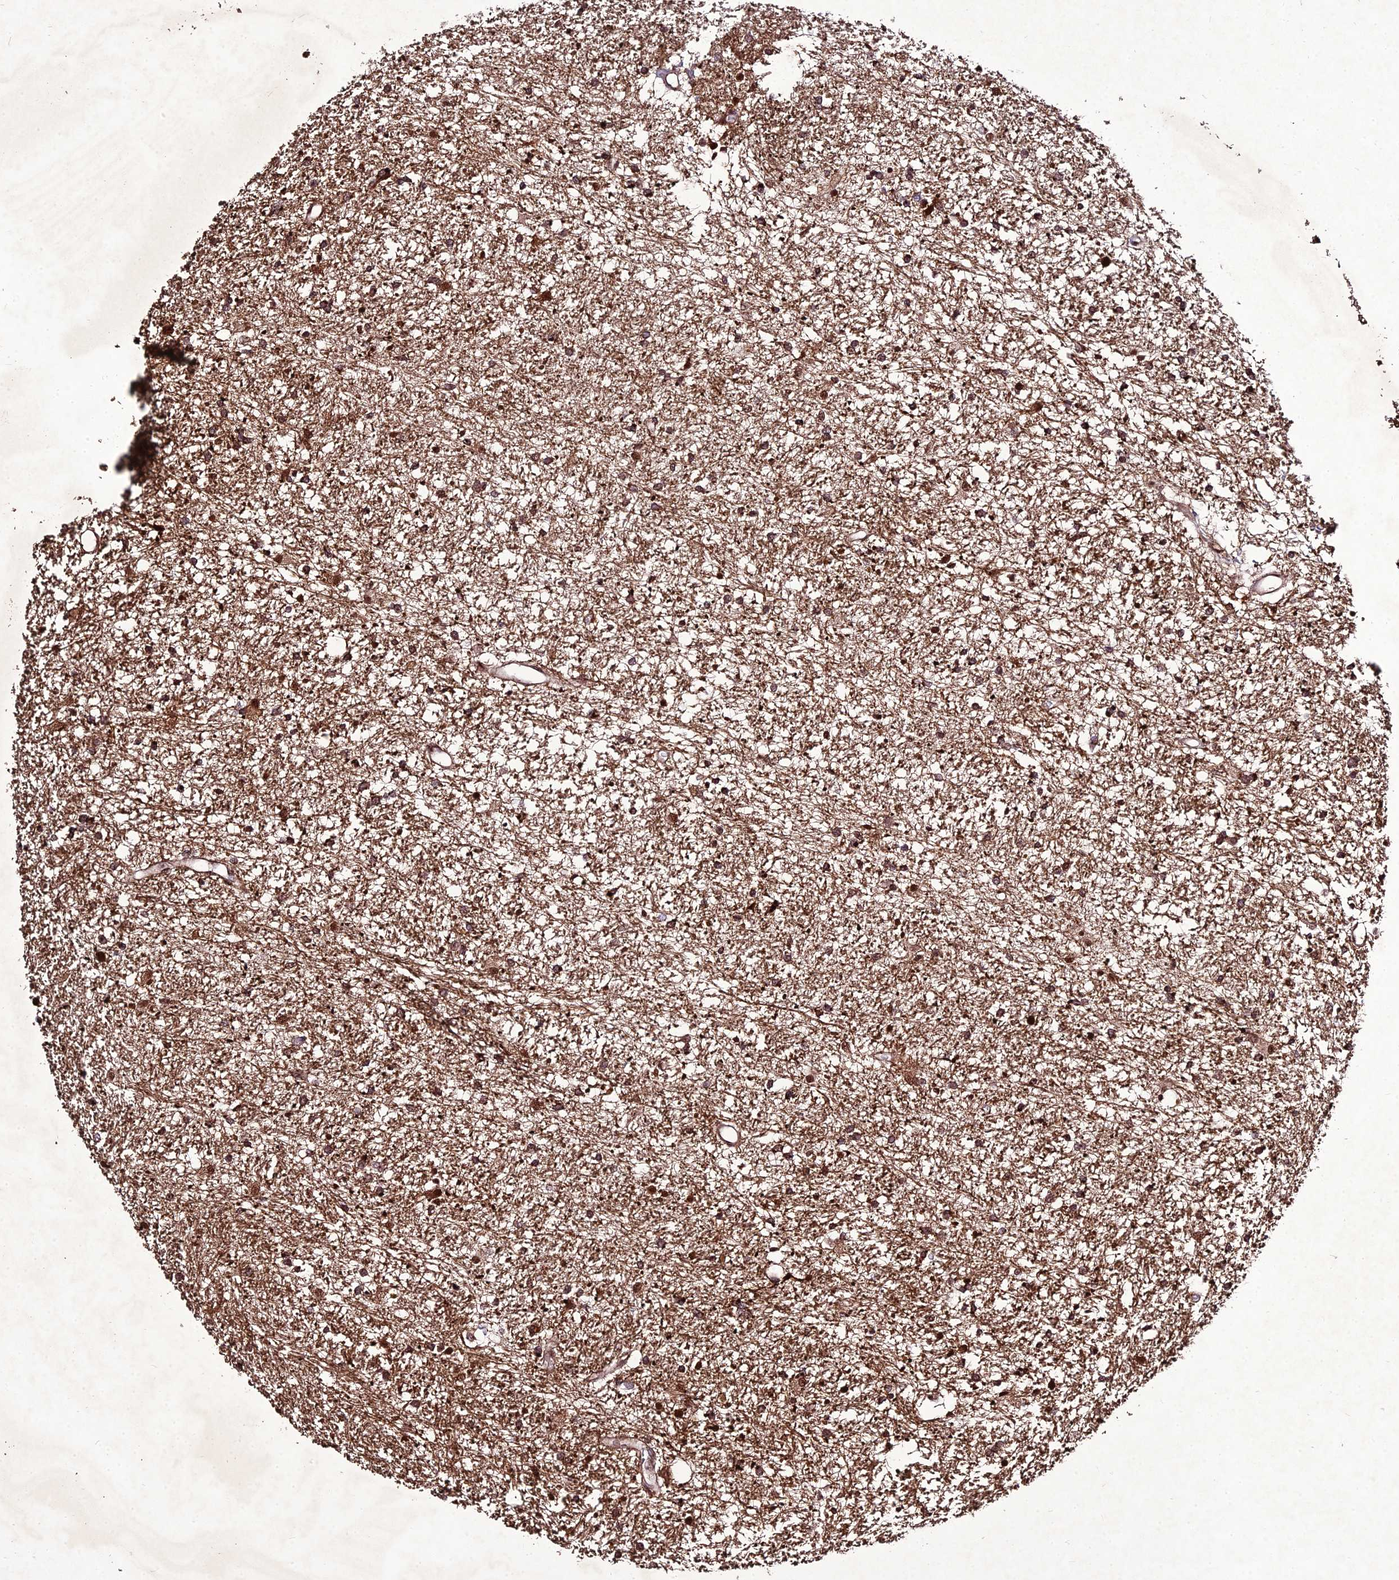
{"staining": {"intensity": "moderate", "quantity": ">75%", "location": "cytoplasmic/membranous,nuclear"}, "tissue": "glioma", "cell_type": "Tumor cells", "image_type": "cancer", "snomed": [{"axis": "morphology", "description": "Glioma, malignant, High grade"}, {"axis": "topography", "description": "Brain"}], "caption": "Glioma stained for a protein displays moderate cytoplasmic/membranous and nuclear positivity in tumor cells. Nuclei are stained in blue.", "gene": "ZNF766", "patient": {"sex": "male", "age": 77}}